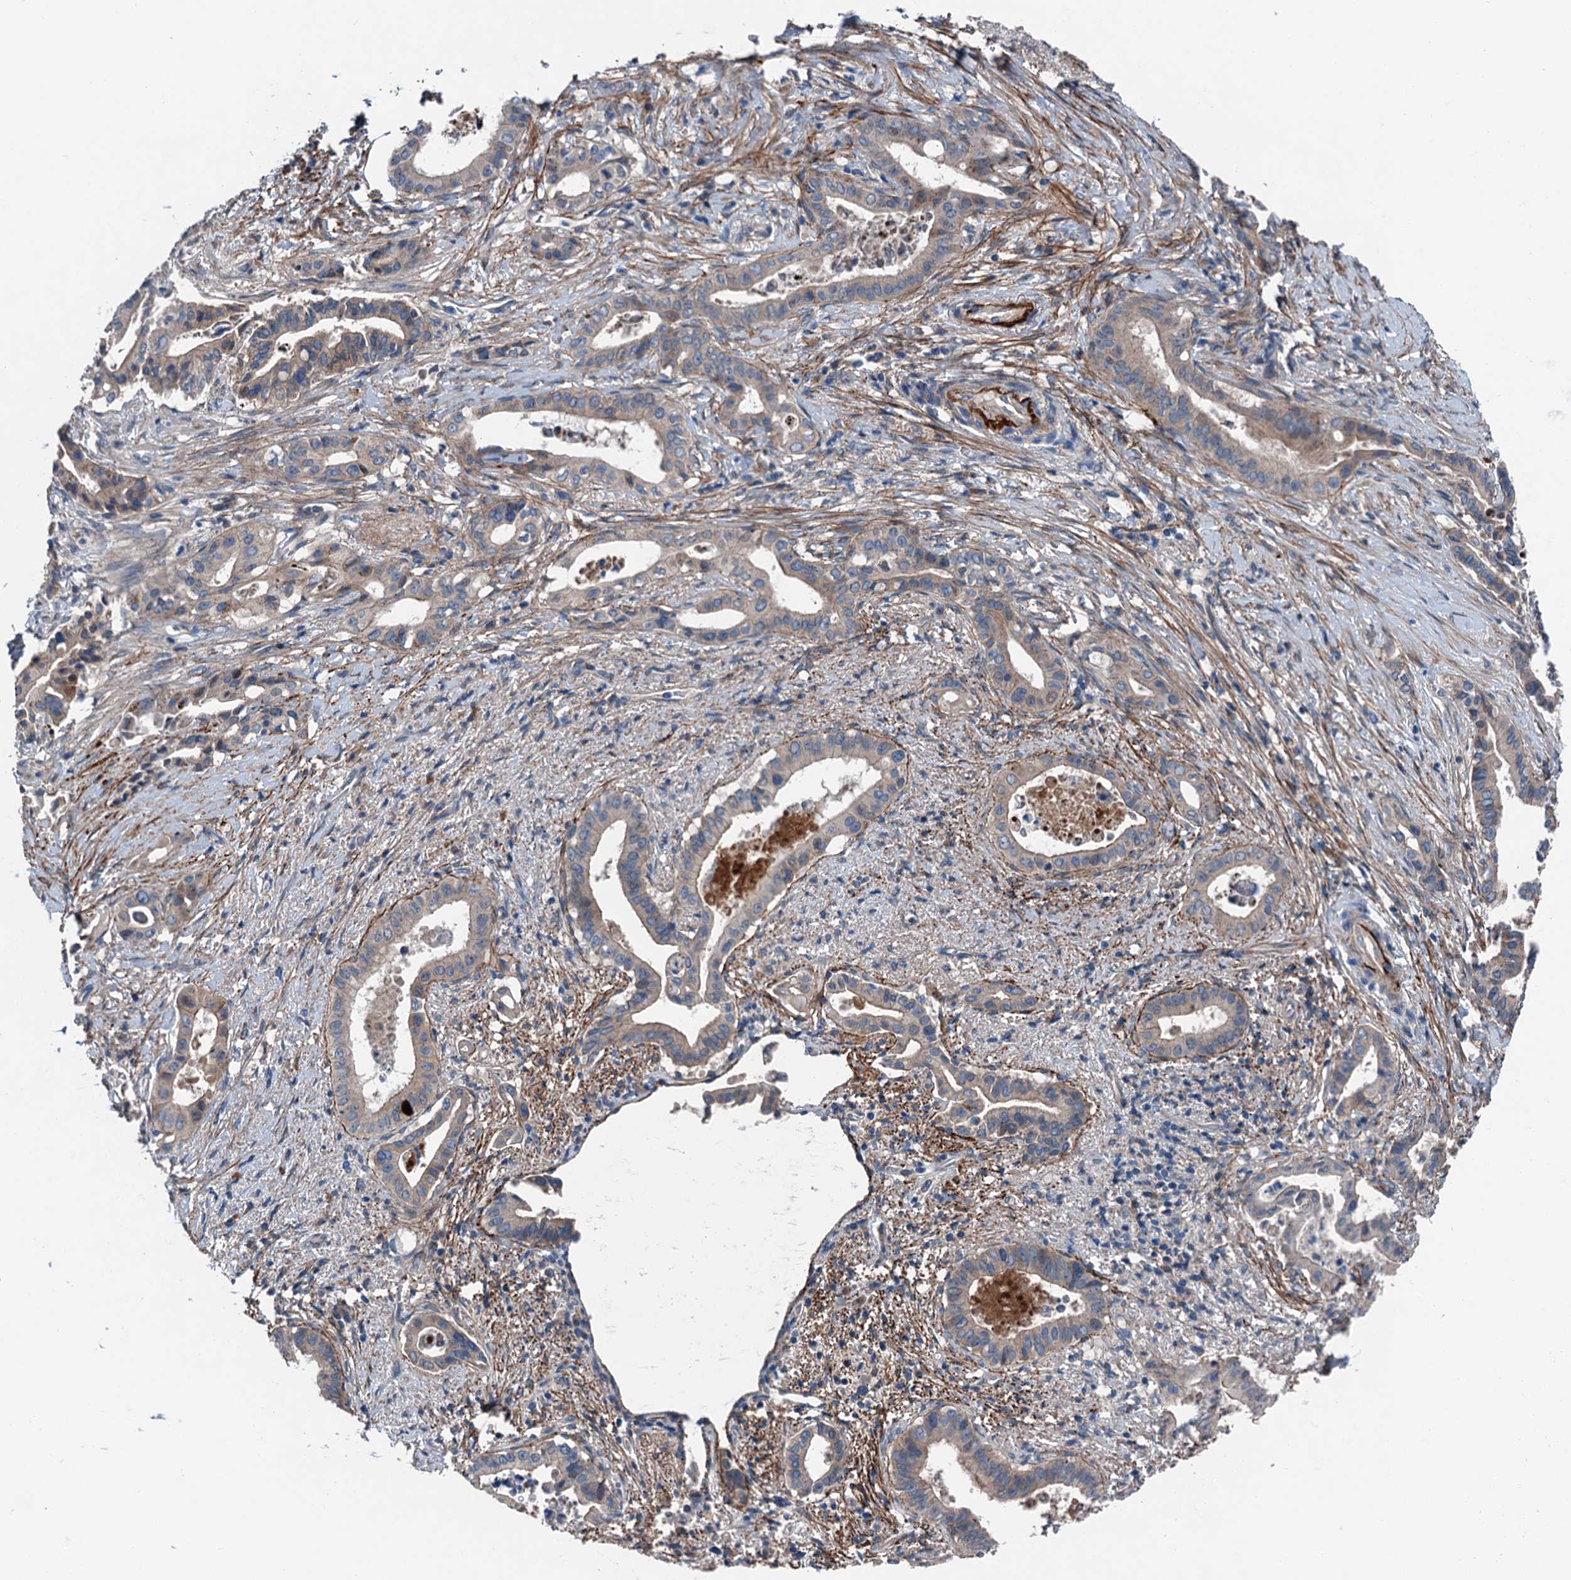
{"staining": {"intensity": "weak", "quantity": "<25%", "location": "cytoplasmic/membranous"}, "tissue": "pancreatic cancer", "cell_type": "Tumor cells", "image_type": "cancer", "snomed": [{"axis": "morphology", "description": "Adenocarcinoma, NOS"}, {"axis": "topography", "description": "Pancreas"}], "caption": "Tumor cells are negative for brown protein staining in adenocarcinoma (pancreatic).", "gene": "SLC2A10", "patient": {"sex": "female", "age": 77}}